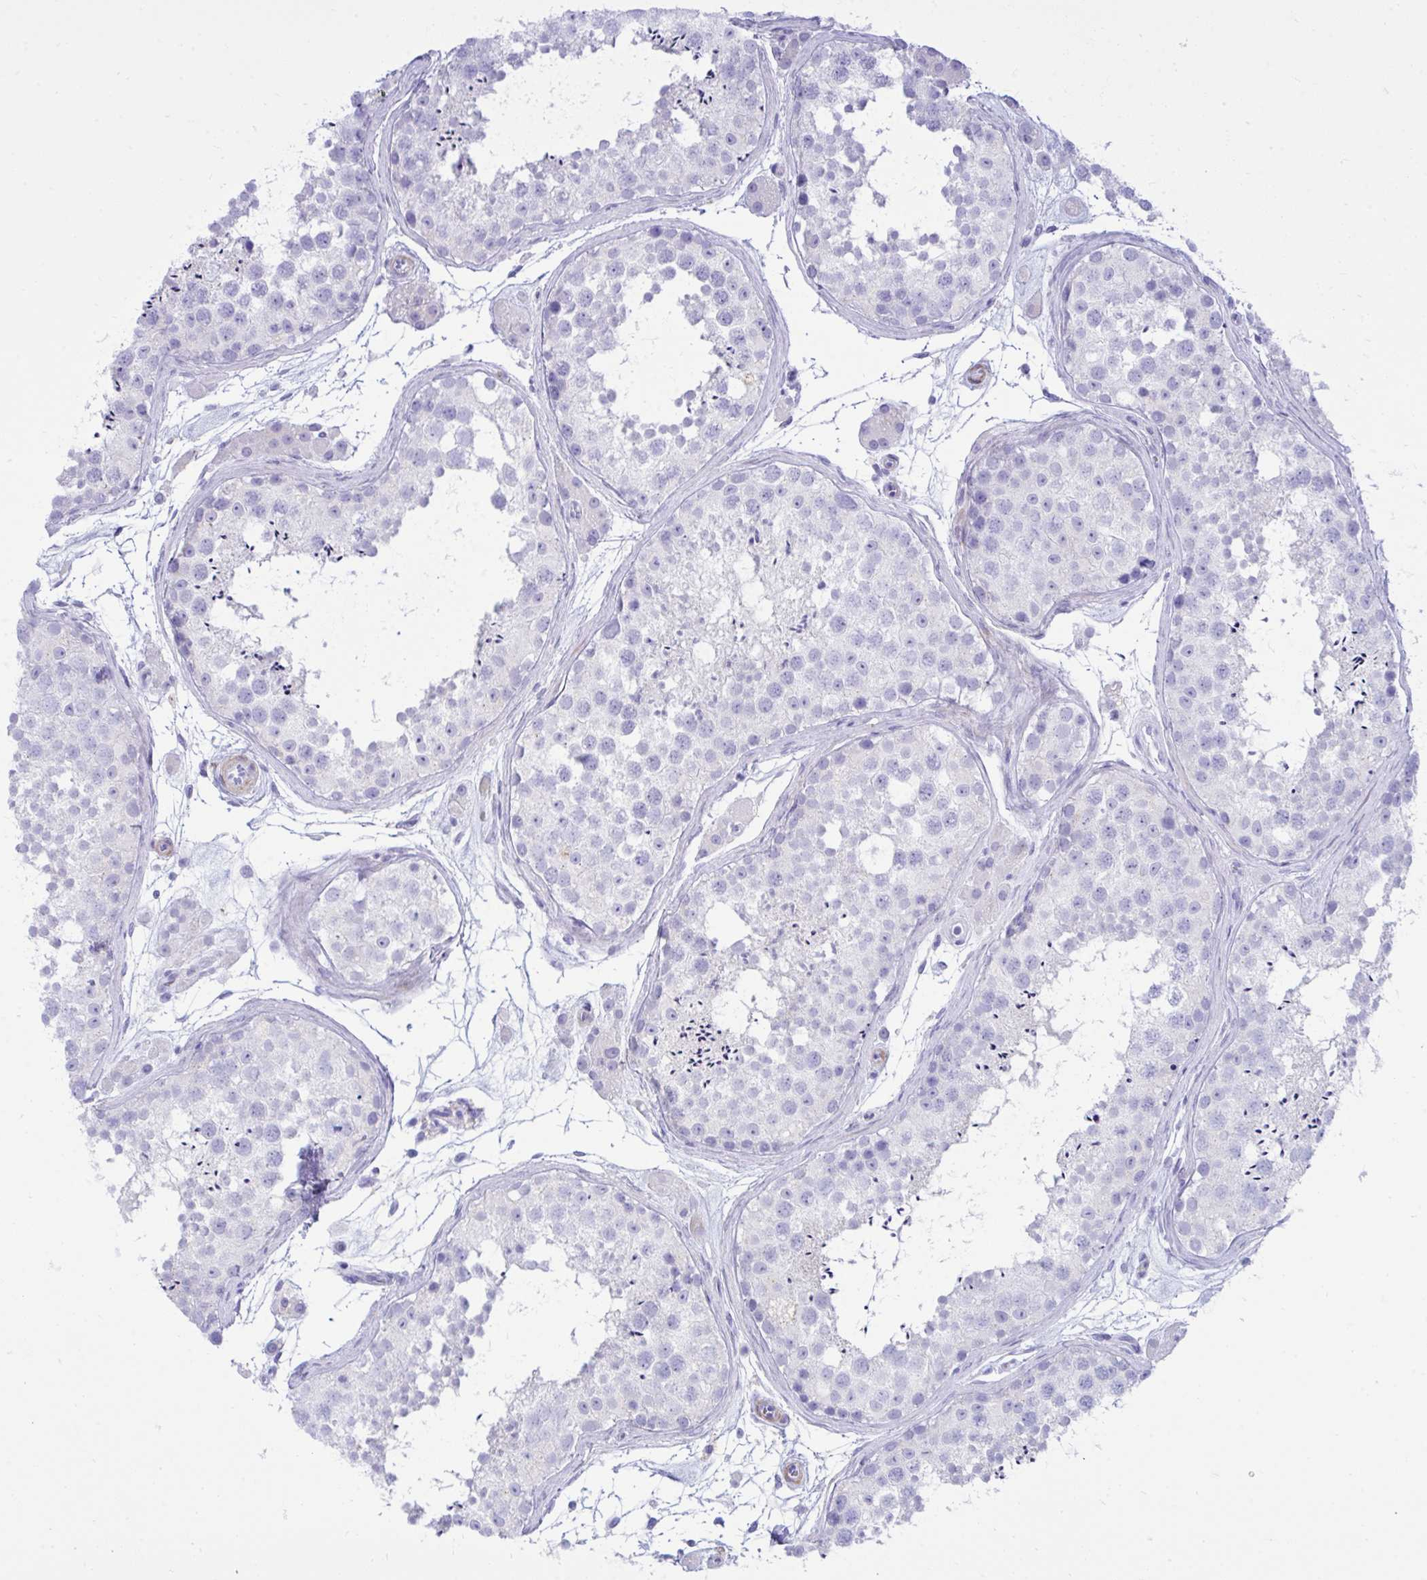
{"staining": {"intensity": "negative", "quantity": "none", "location": "none"}, "tissue": "testis", "cell_type": "Cells in seminiferous ducts", "image_type": "normal", "snomed": [{"axis": "morphology", "description": "Normal tissue, NOS"}, {"axis": "topography", "description": "Testis"}], "caption": "Protein analysis of benign testis demonstrates no significant positivity in cells in seminiferous ducts. (DAB (3,3'-diaminobenzidine) IHC, high magnification).", "gene": "ANKDD1B", "patient": {"sex": "male", "age": 41}}